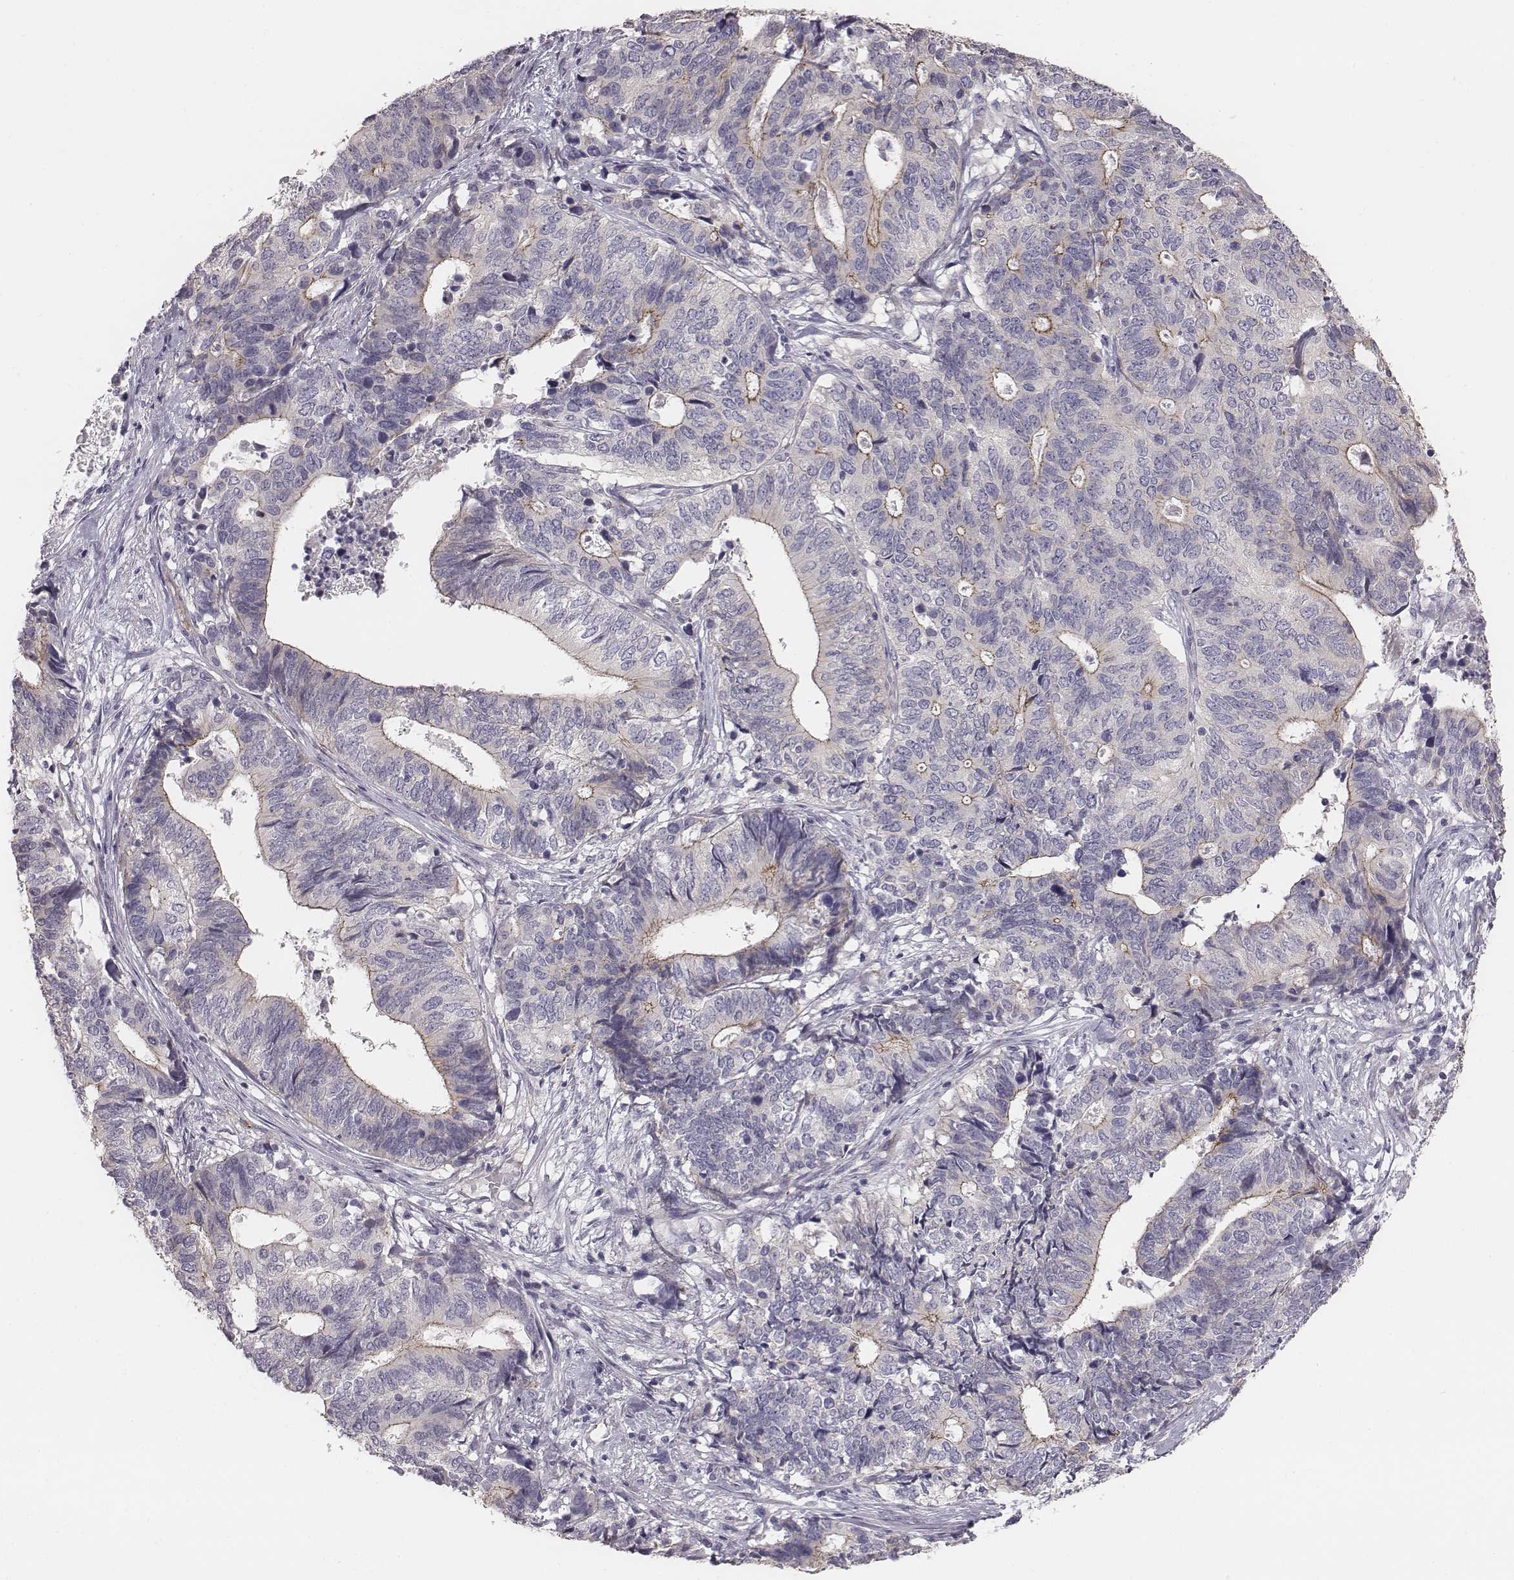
{"staining": {"intensity": "moderate", "quantity": "<25%", "location": "cytoplasmic/membranous"}, "tissue": "stomach cancer", "cell_type": "Tumor cells", "image_type": "cancer", "snomed": [{"axis": "morphology", "description": "Adenocarcinoma, NOS"}, {"axis": "topography", "description": "Stomach, upper"}], "caption": "This image shows stomach cancer stained with immunohistochemistry (IHC) to label a protein in brown. The cytoplasmic/membranous of tumor cells show moderate positivity for the protein. Nuclei are counter-stained blue.", "gene": "PRKCZ", "patient": {"sex": "female", "age": 67}}